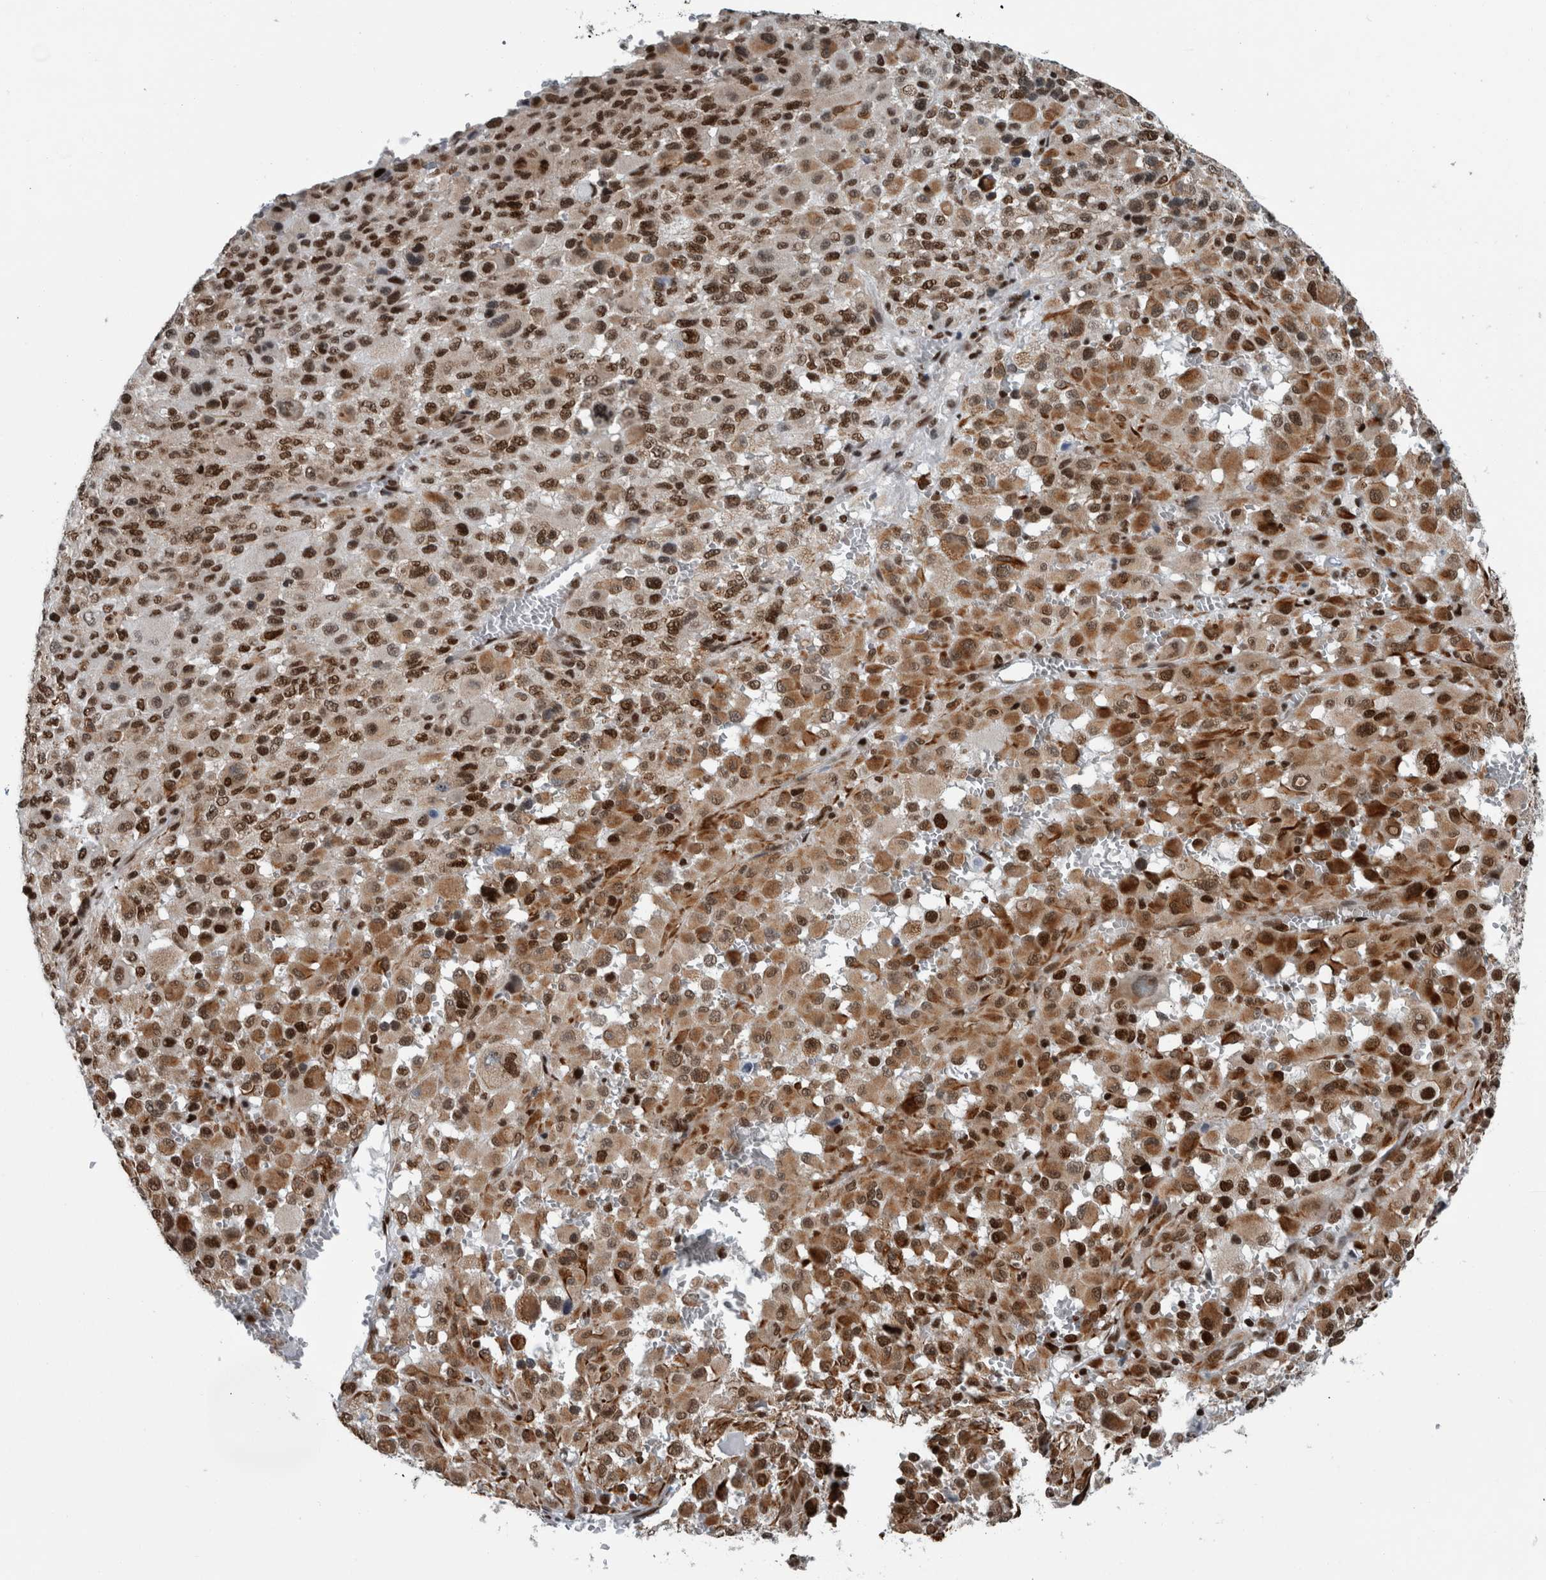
{"staining": {"intensity": "strong", "quantity": ">75%", "location": "nuclear"}, "tissue": "melanoma", "cell_type": "Tumor cells", "image_type": "cancer", "snomed": [{"axis": "morphology", "description": "Malignant melanoma, Metastatic site"}, {"axis": "topography", "description": "Skin"}], "caption": "Melanoma was stained to show a protein in brown. There is high levels of strong nuclear expression in approximately >75% of tumor cells.", "gene": "DNMT3A", "patient": {"sex": "female", "age": 74}}